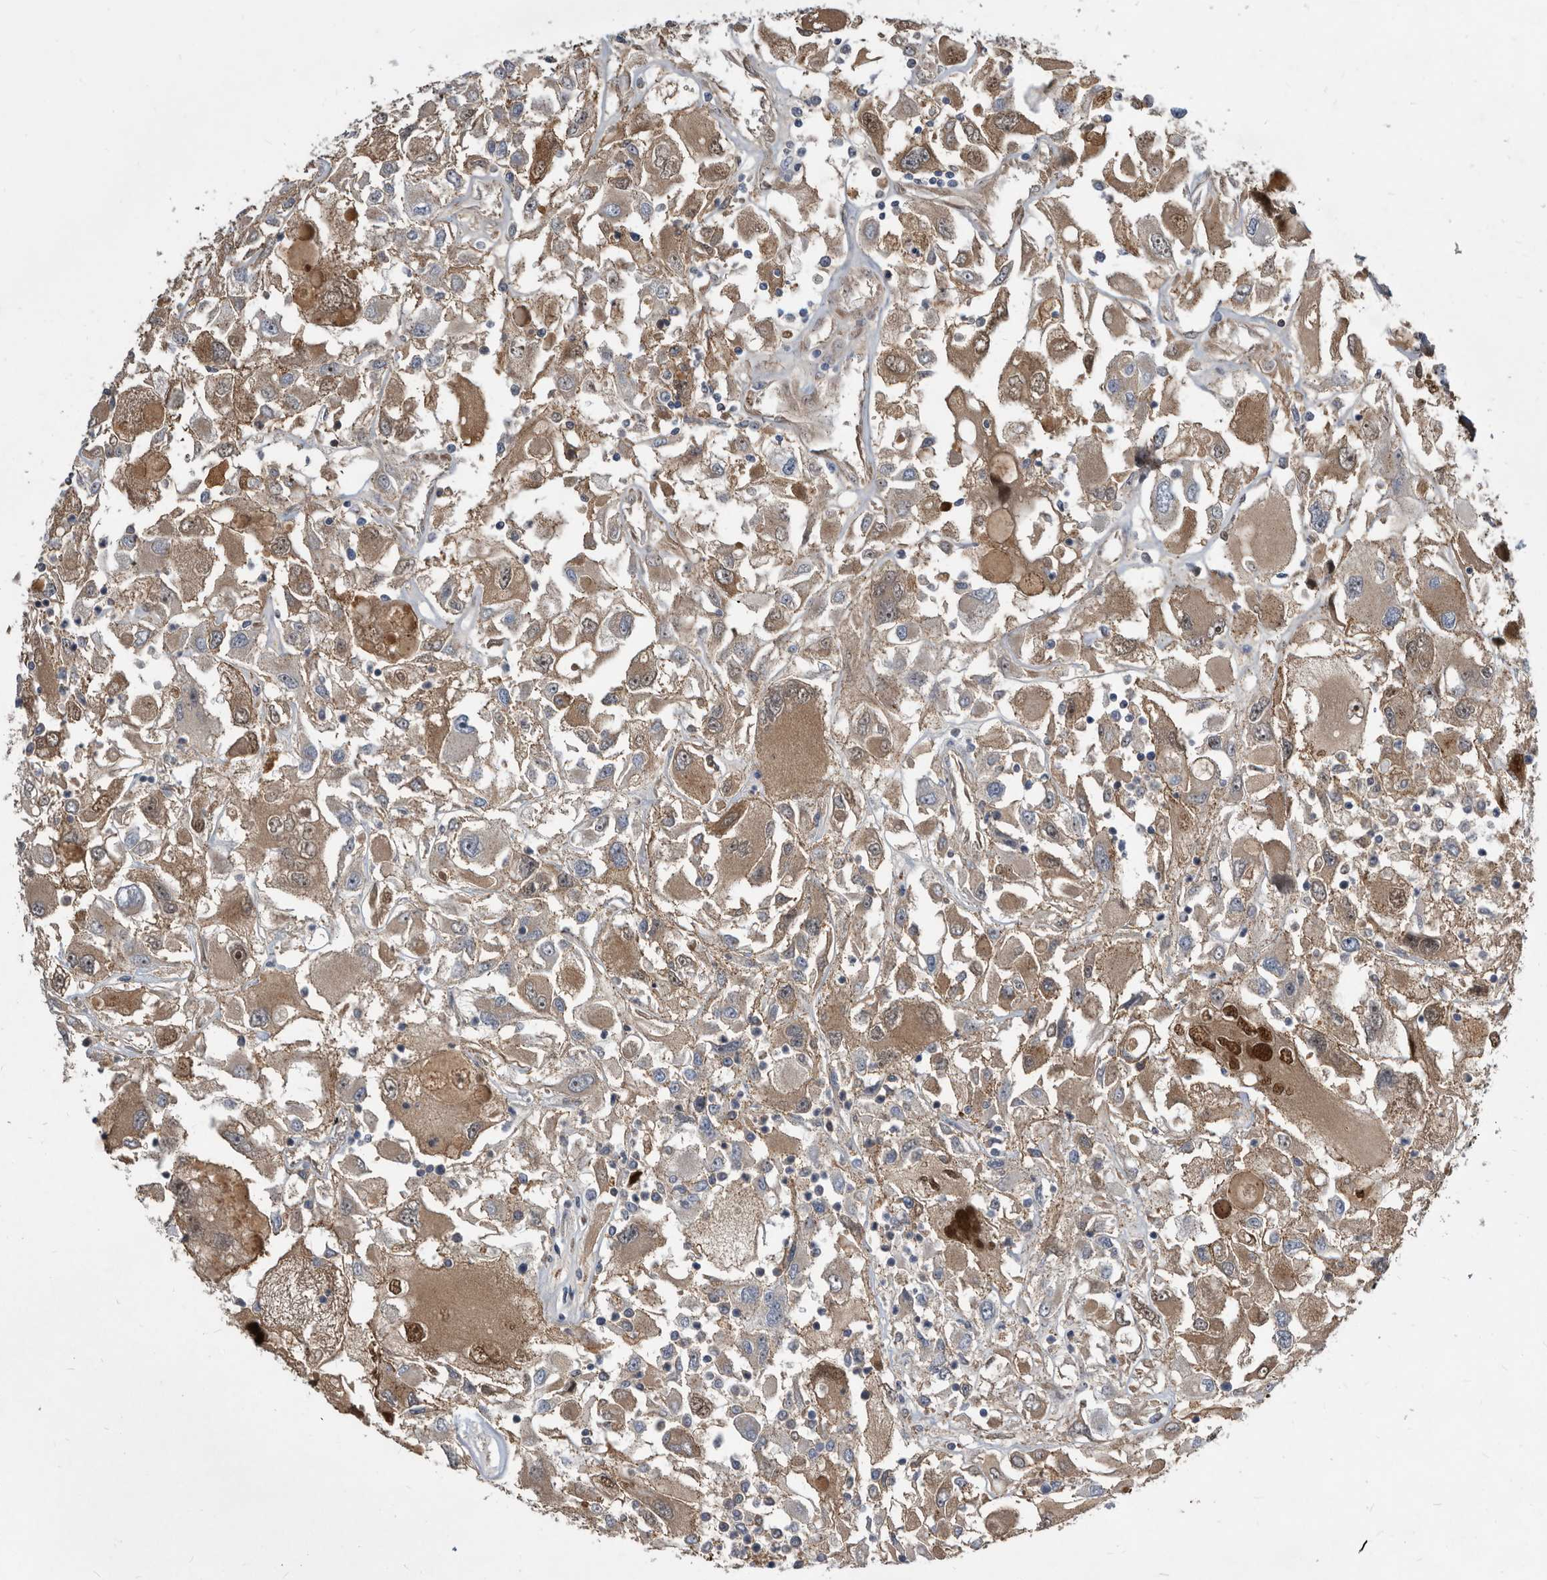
{"staining": {"intensity": "moderate", "quantity": ">75%", "location": "cytoplasmic/membranous"}, "tissue": "renal cancer", "cell_type": "Tumor cells", "image_type": "cancer", "snomed": [{"axis": "morphology", "description": "Adenocarcinoma, NOS"}, {"axis": "topography", "description": "Kidney"}], "caption": "Moderate cytoplasmic/membranous positivity for a protein is present in about >75% of tumor cells of renal cancer using immunohistochemistry.", "gene": "PI15", "patient": {"sex": "female", "age": 52}}